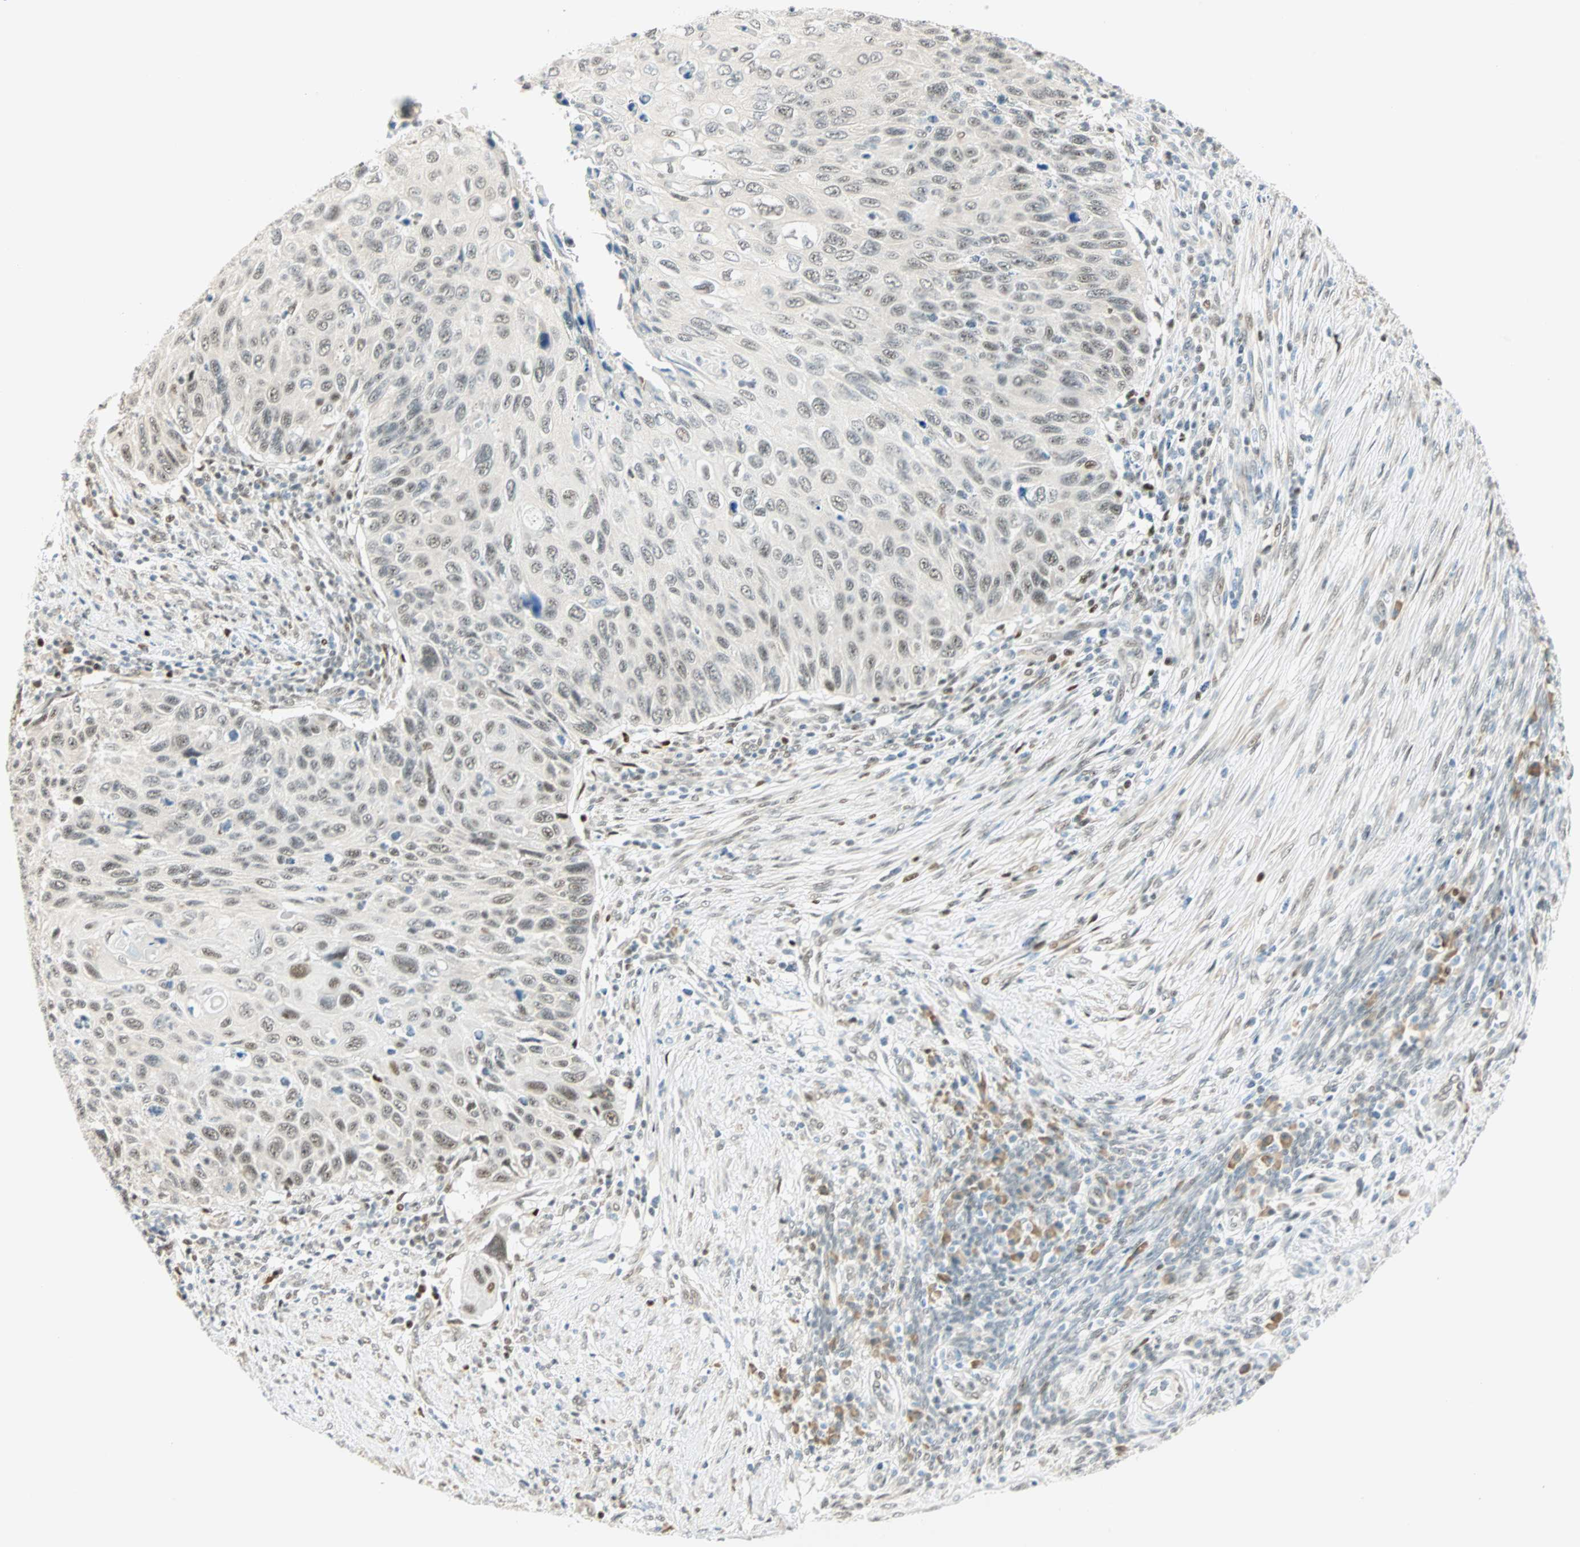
{"staining": {"intensity": "weak", "quantity": "<25%", "location": "nuclear"}, "tissue": "cervical cancer", "cell_type": "Tumor cells", "image_type": "cancer", "snomed": [{"axis": "morphology", "description": "Squamous cell carcinoma, NOS"}, {"axis": "topography", "description": "Cervix"}], "caption": "IHC photomicrograph of human cervical squamous cell carcinoma stained for a protein (brown), which exhibits no staining in tumor cells. (DAB immunohistochemistry (IHC) with hematoxylin counter stain).", "gene": "MSX2", "patient": {"sex": "female", "age": 70}}